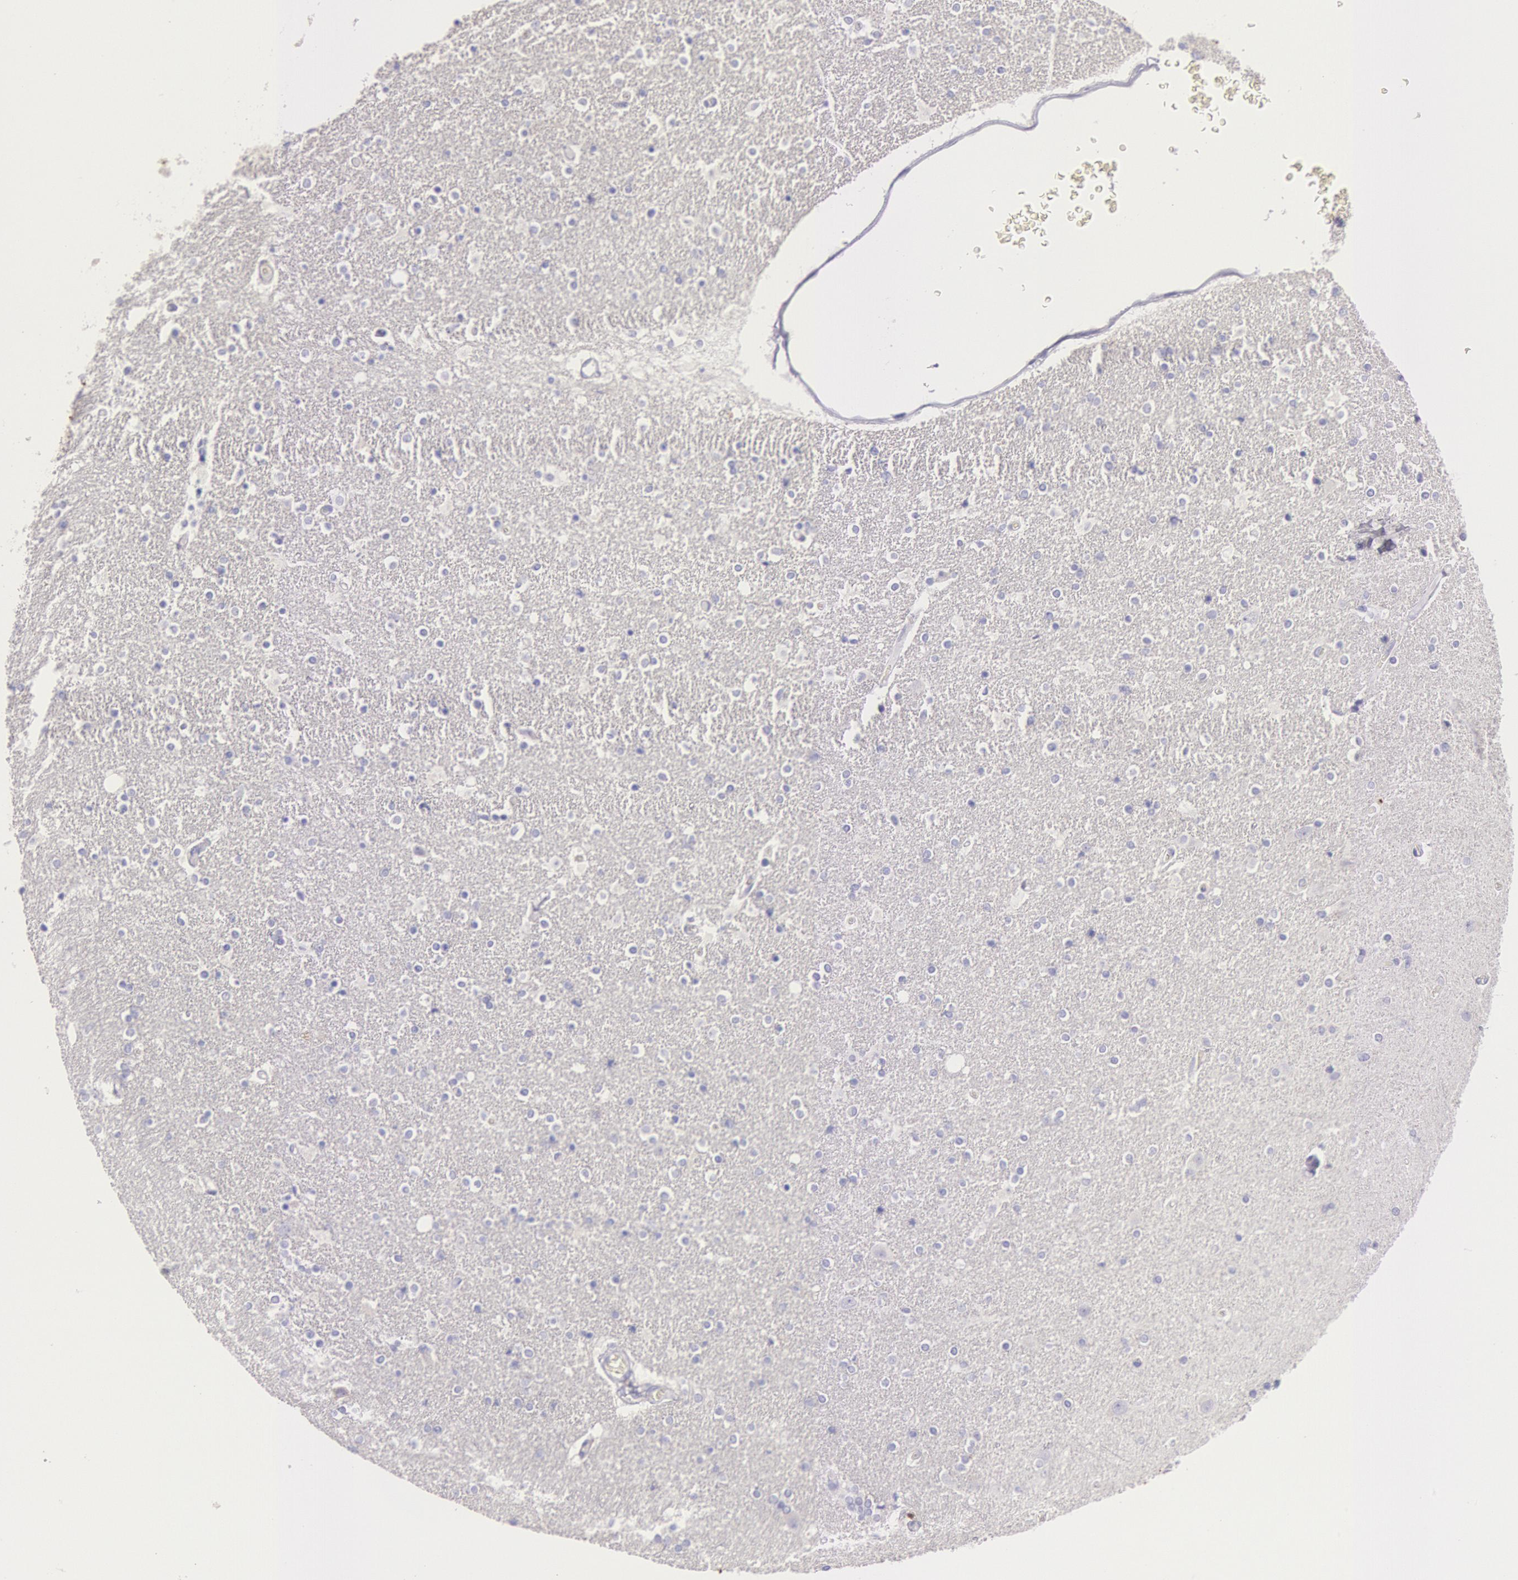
{"staining": {"intensity": "negative", "quantity": "none", "location": "none"}, "tissue": "caudate", "cell_type": "Glial cells", "image_type": "normal", "snomed": [{"axis": "morphology", "description": "Normal tissue, NOS"}, {"axis": "topography", "description": "Lateral ventricle wall"}], "caption": "Caudate stained for a protein using immunohistochemistry (IHC) displays no expression glial cells.", "gene": "MYH1", "patient": {"sex": "female", "age": 54}}